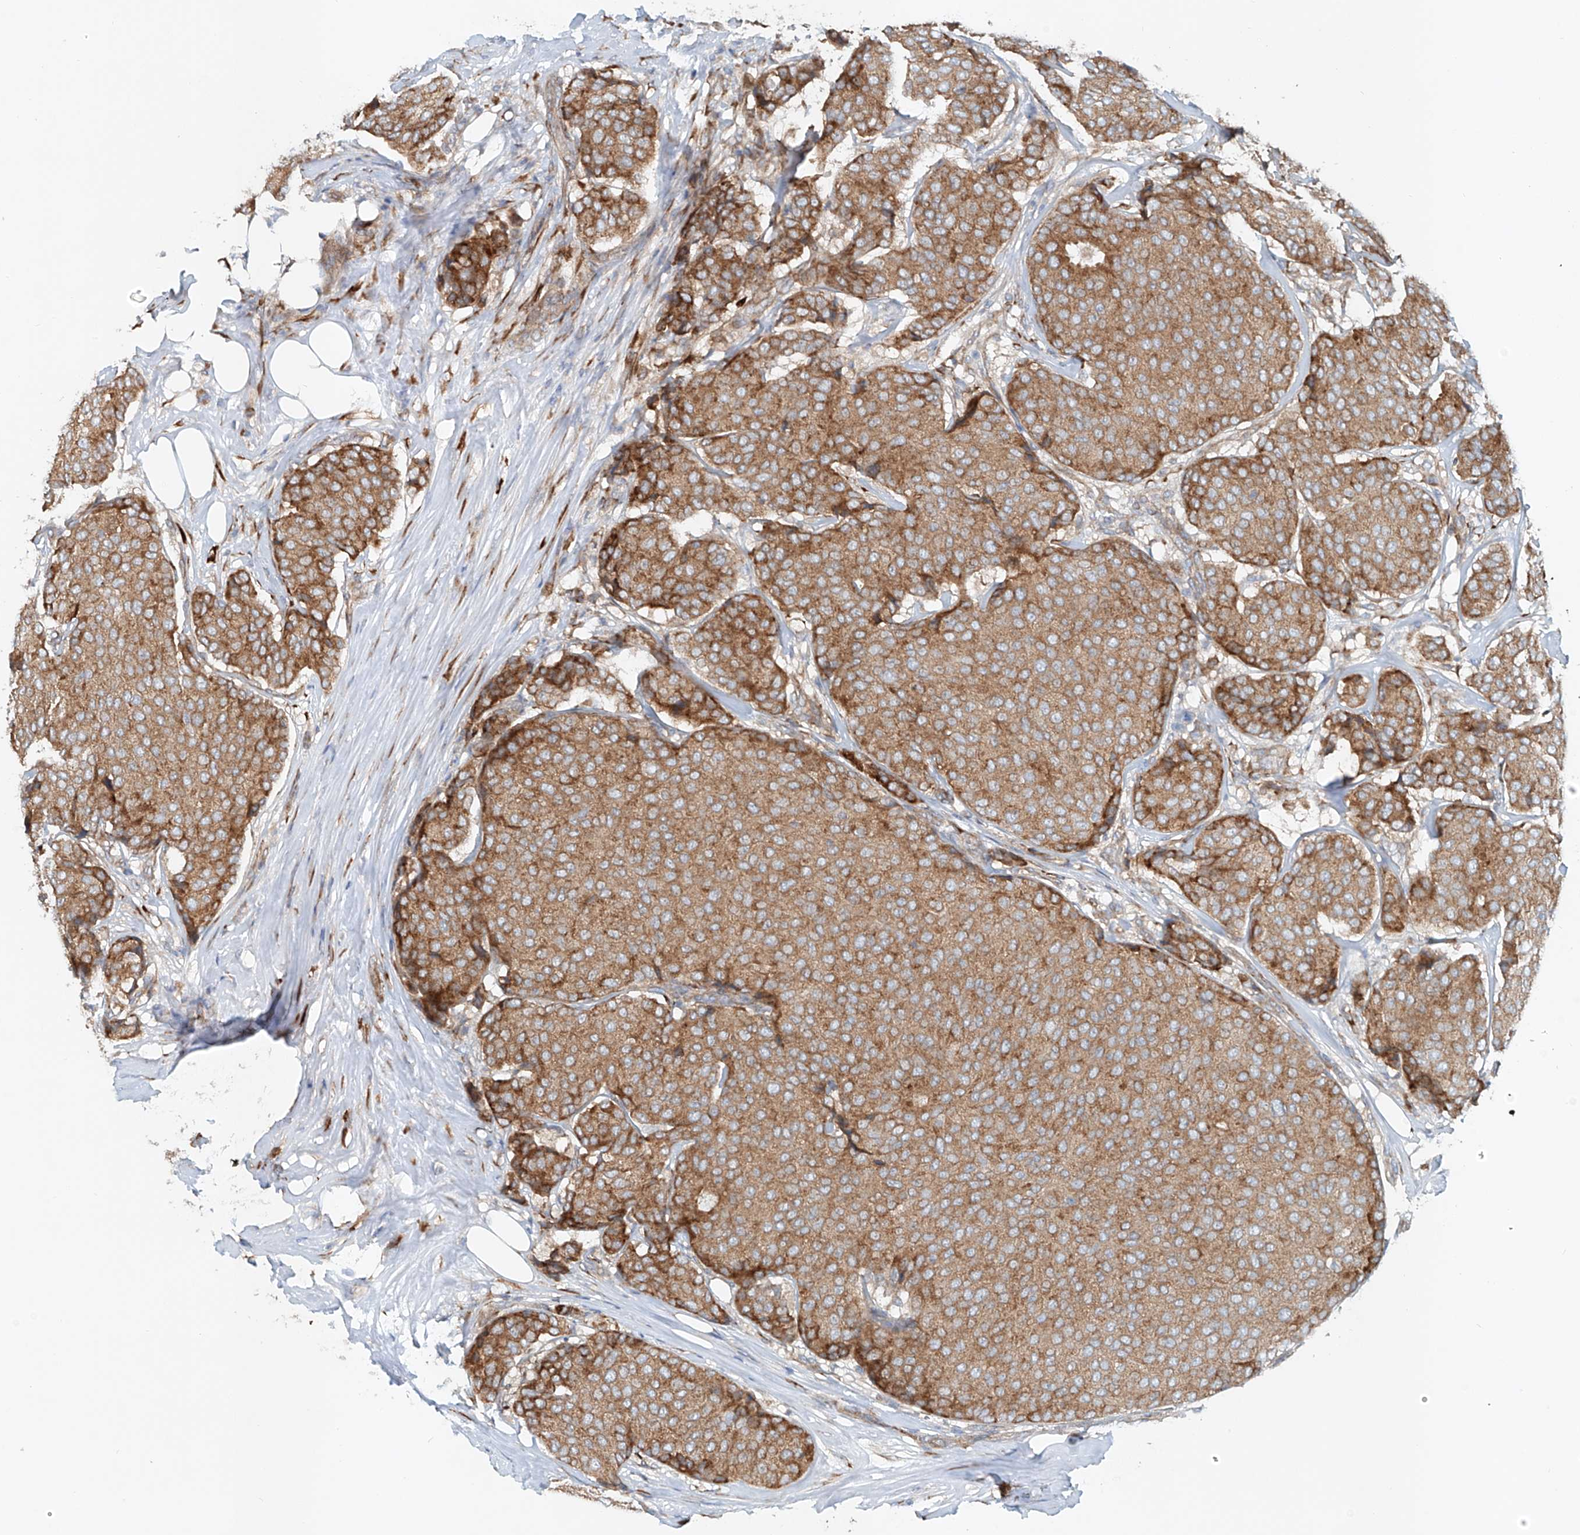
{"staining": {"intensity": "moderate", "quantity": ">75%", "location": "cytoplasmic/membranous"}, "tissue": "breast cancer", "cell_type": "Tumor cells", "image_type": "cancer", "snomed": [{"axis": "morphology", "description": "Duct carcinoma"}, {"axis": "topography", "description": "Breast"}], "caption": "Immunohistochemical staining of human breast cancer shows medium levels of moderate cytoplasmic/membranous staining in approximately >75% of tumor cells.", "gene": "SNAP29", "patient": {"sex": "female", "age": 75}}